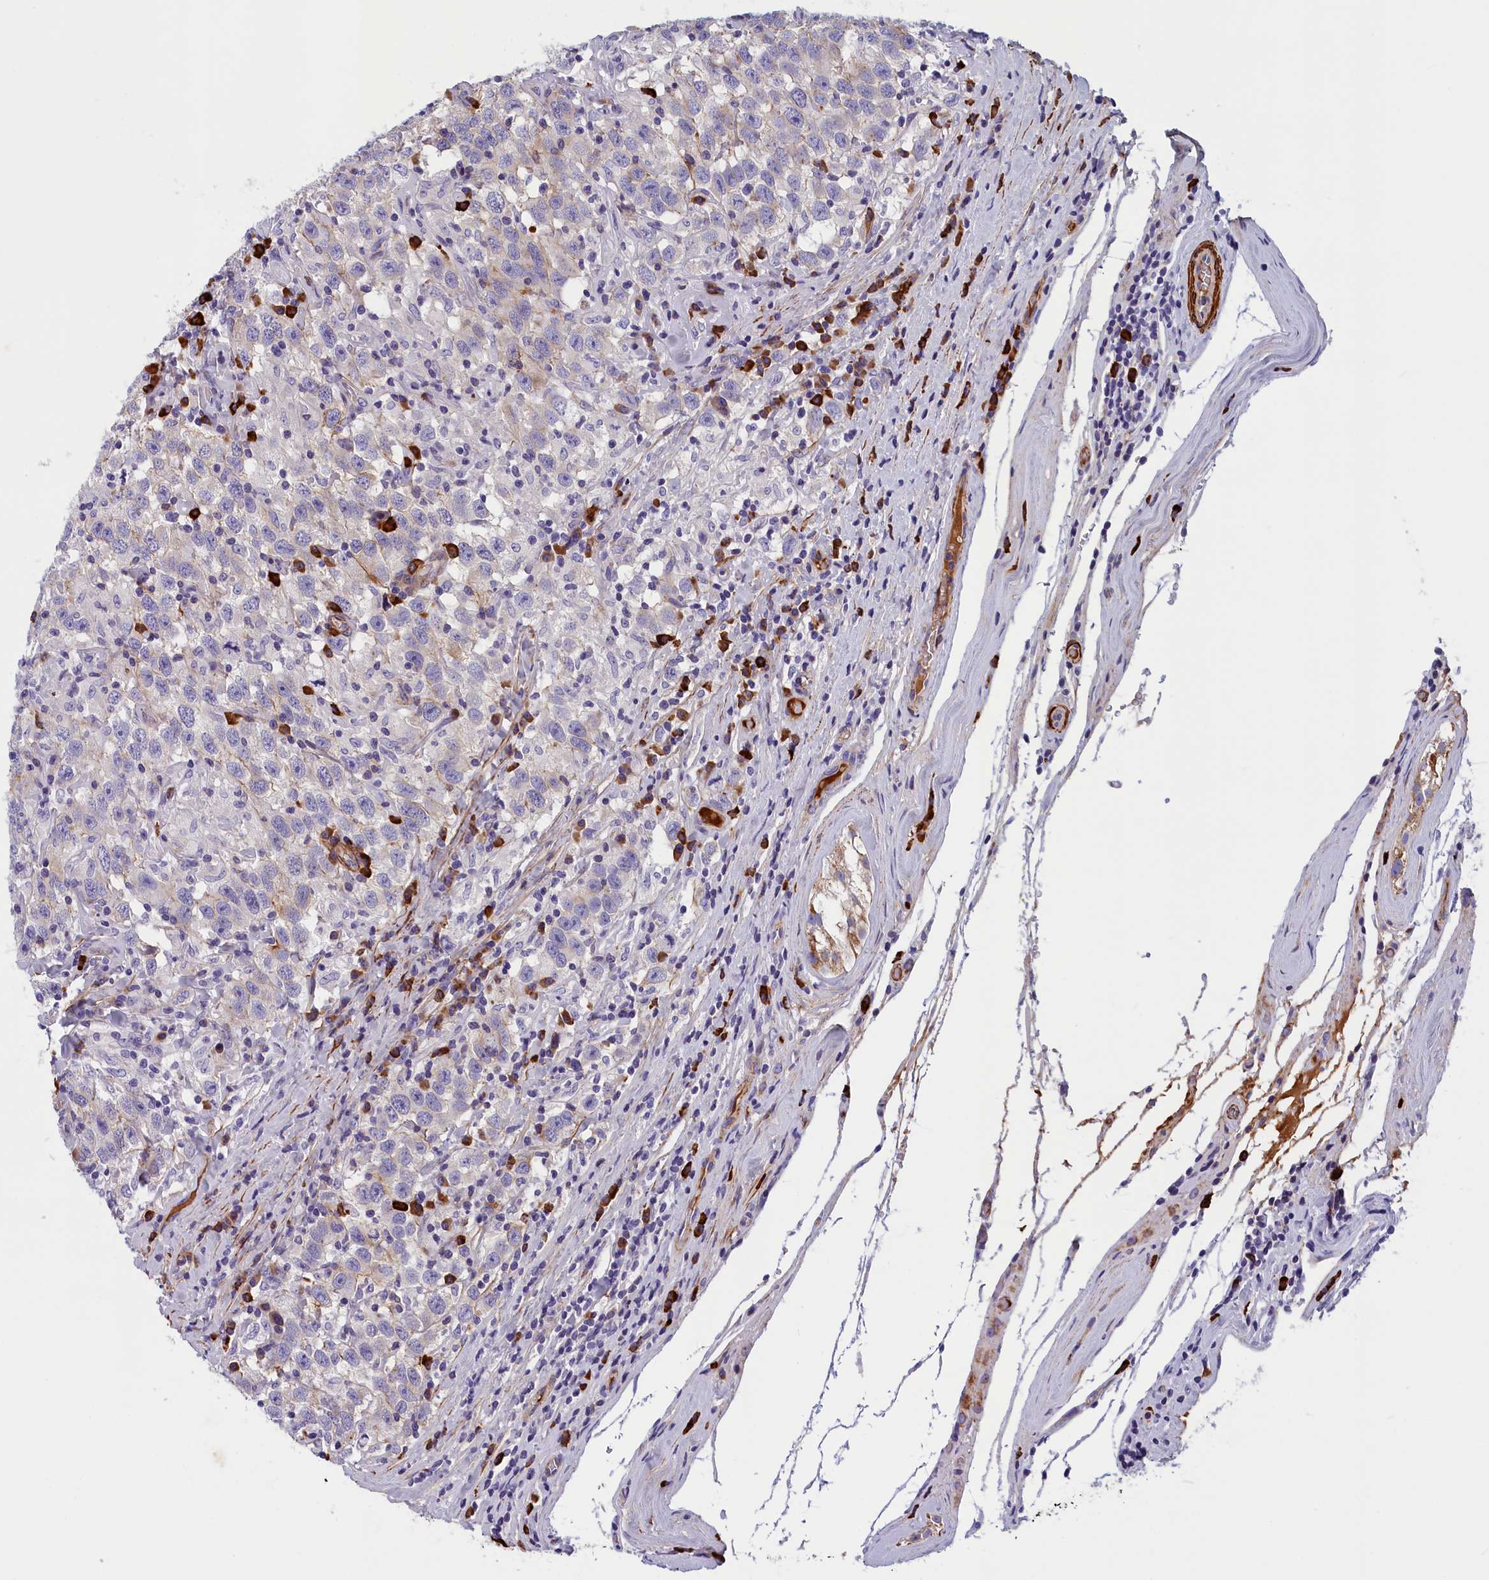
{"staining": {"intensity": "negative", "quantity": "none", "location": "none"}, "tissue": "testis cancer", "cell_type": "Tumor cells", "image_type": "cancer", "snomed": [{"axis": "morphology", "description": "Seminoma, NOS"}, {"axis": "topography", "description": "Testis"}], "caption": "Tumor cells are negative for brown protein staining in seminoma (testis).", "gene": "BCL2L13", "patient": {"sex": "male", "age": 41}}